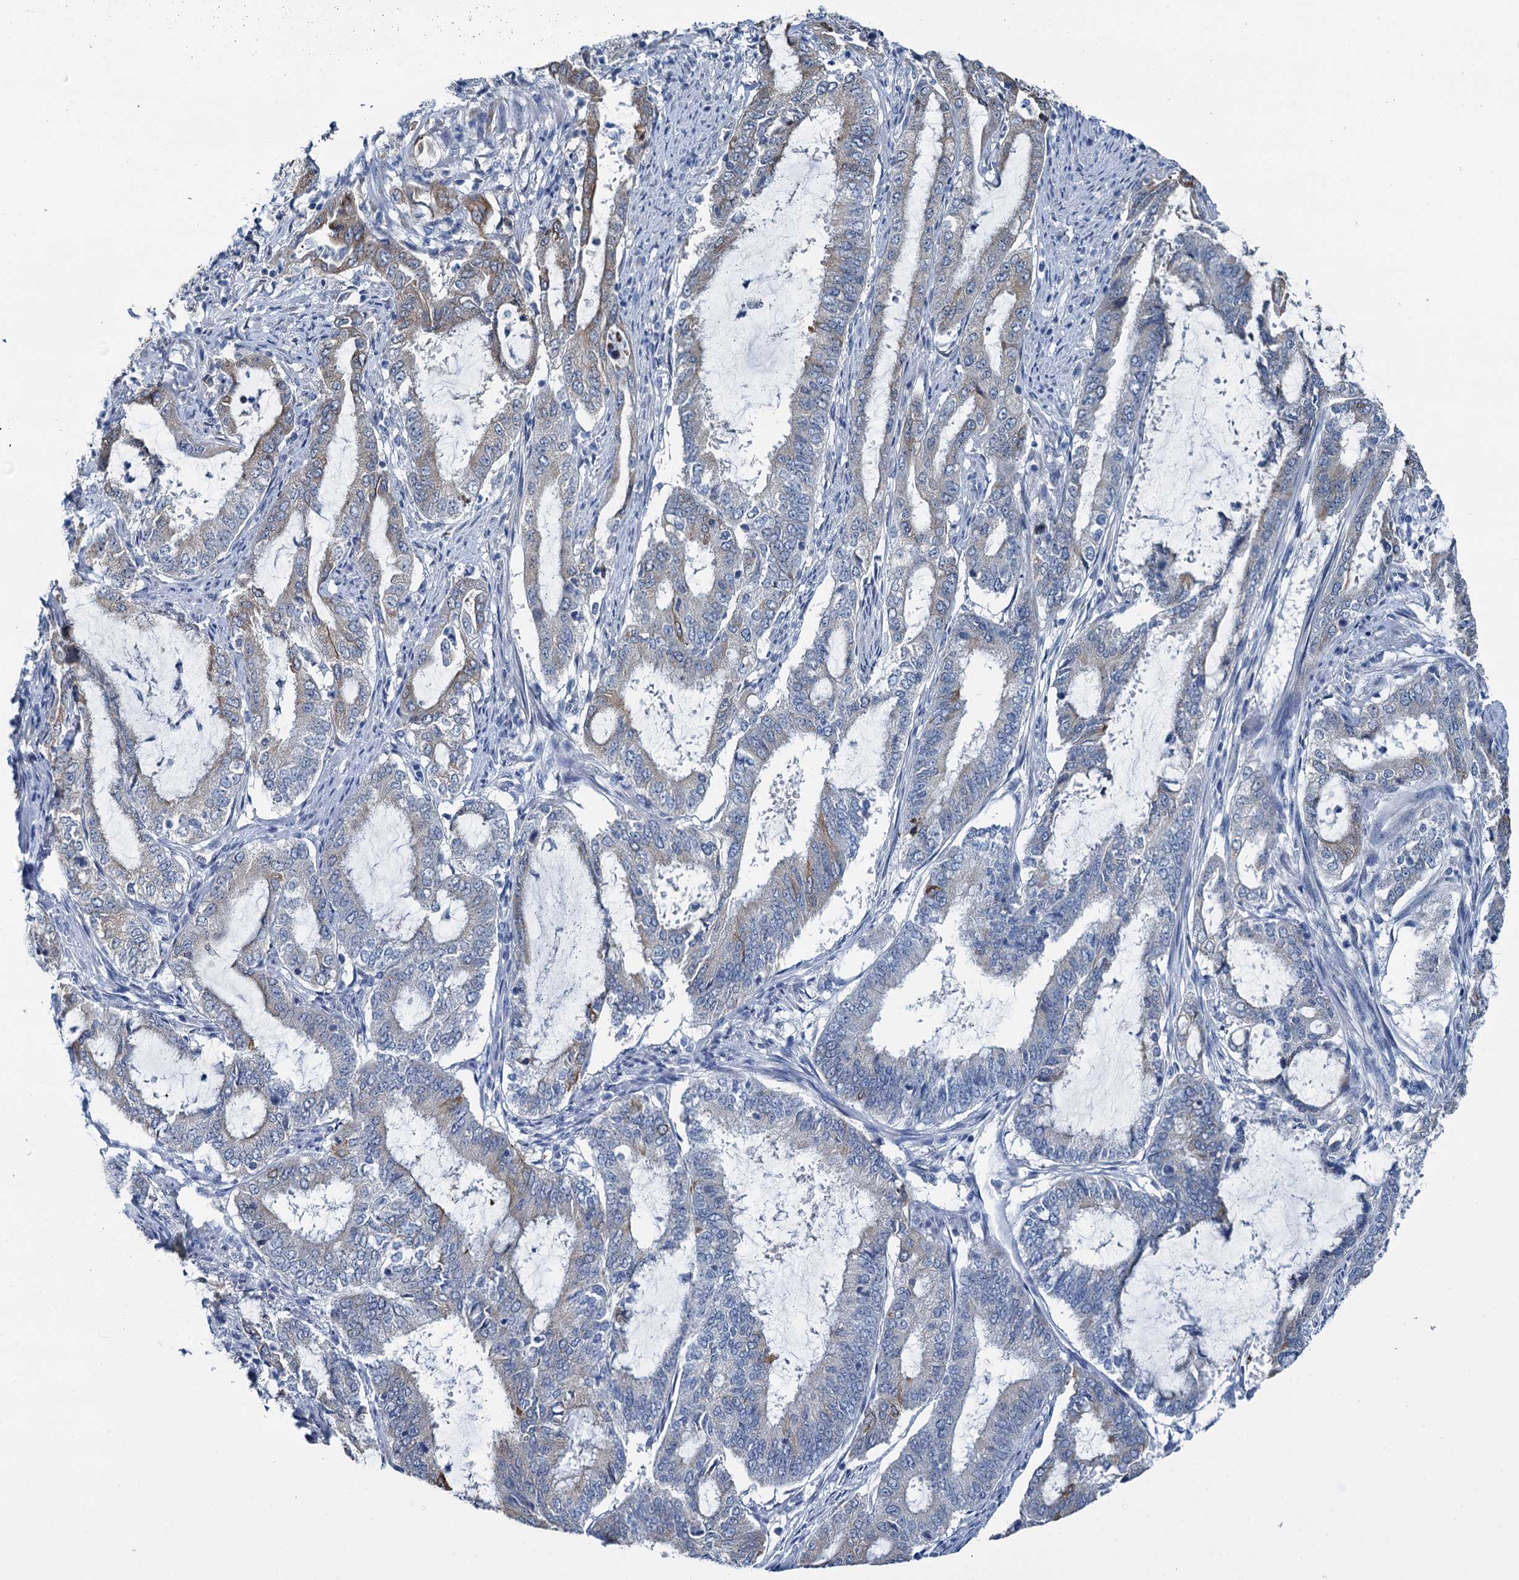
{"staining": {"intensity": "weak", "quantity": "<25%", "location": "cytoplasmic/membranous"}, "tissue": "endometrial cancer", "cell_type": "Tumor cells", "image_type": "cancer", "snomed": [{"axis": "morphology", "description": "Adenocarcinoma, NOS"}, {"axis": "topography", "description": "Endometrium"}], "caption": "Endometrial cancer was stained to show a protein in brown. There is no significant expression in tumor cells.", "gene": "MIOX", "patient": {"sex": "female", "age": 51}}